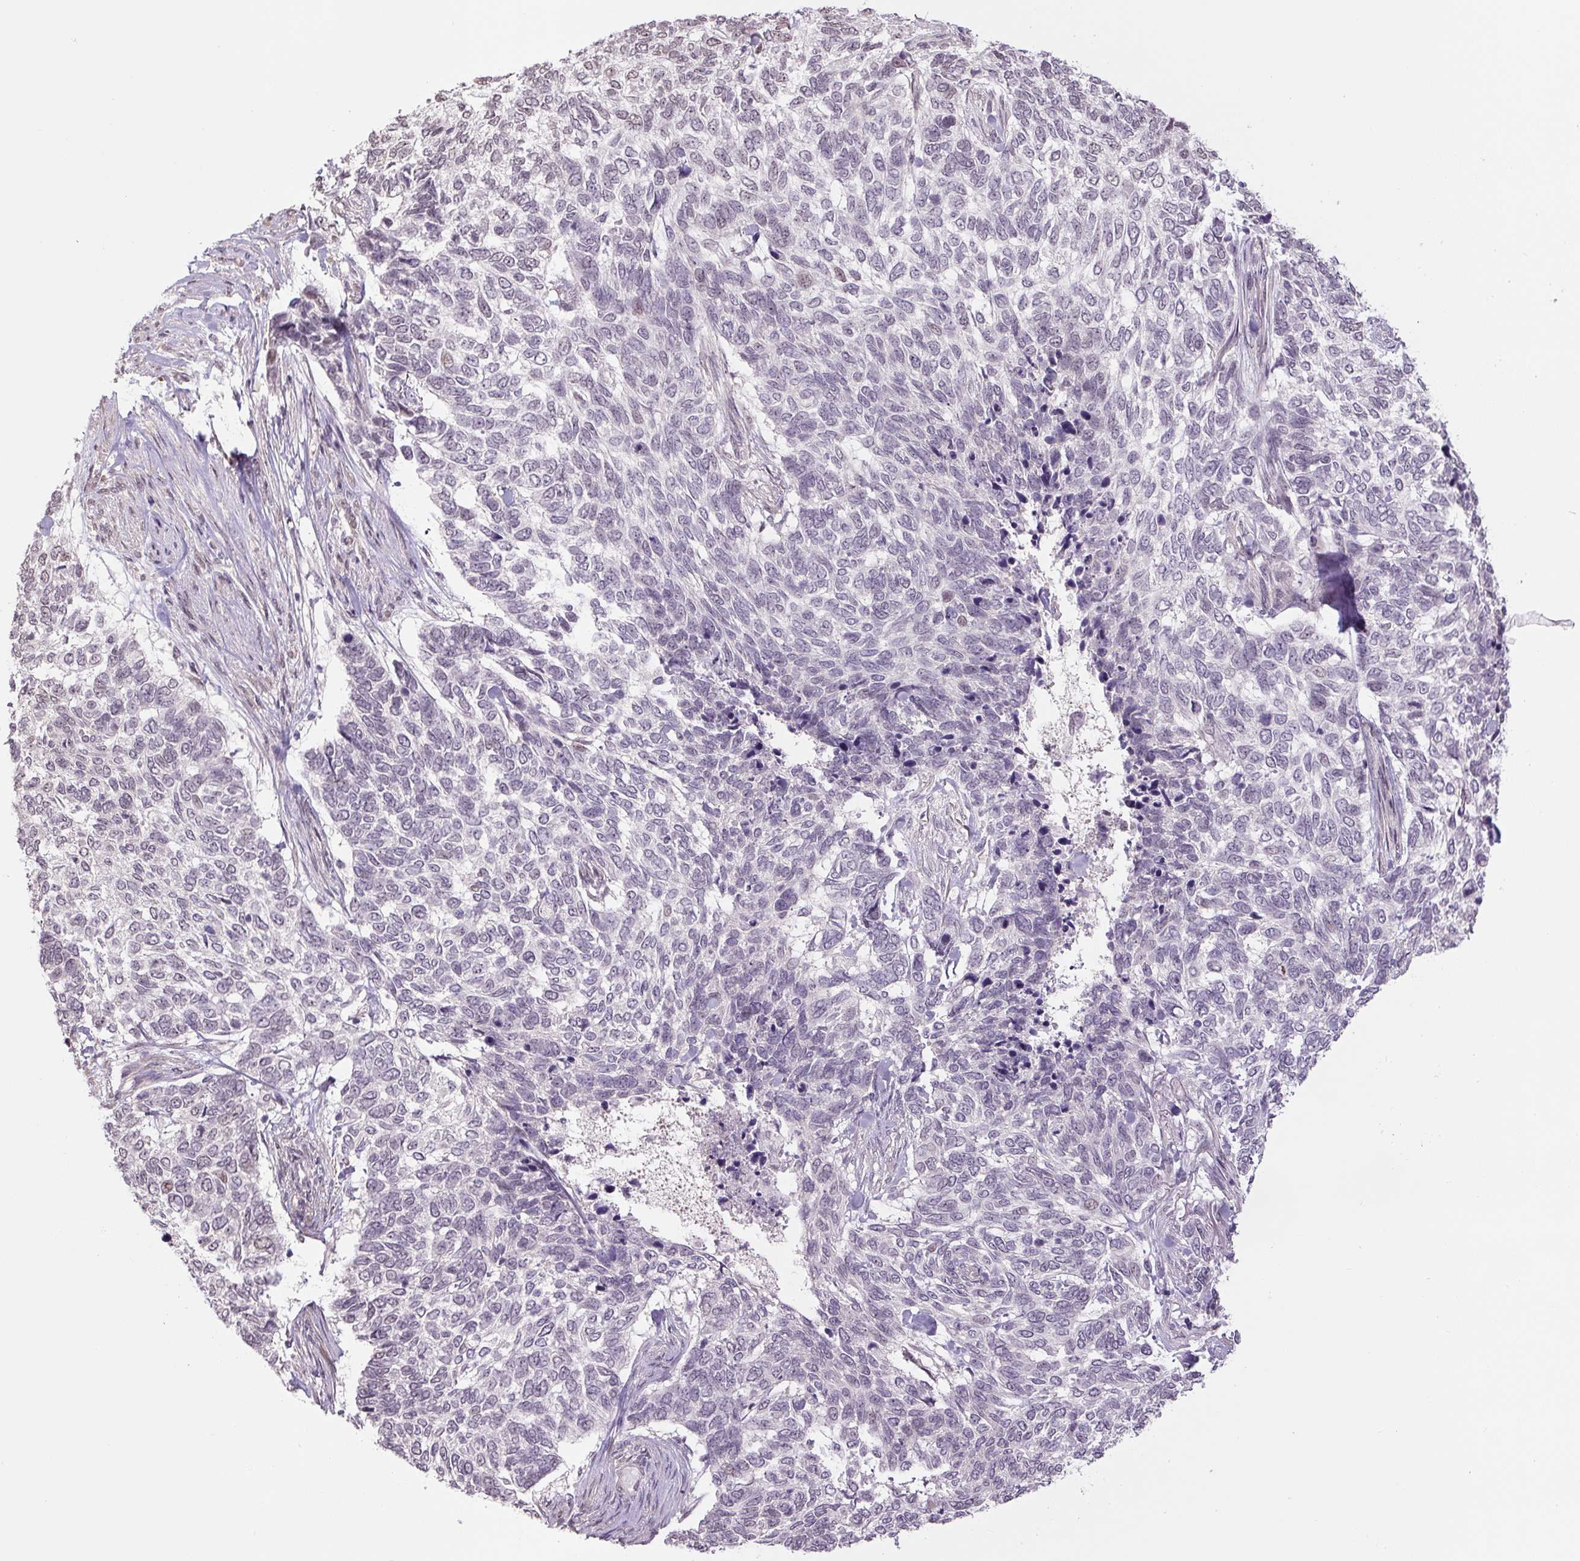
{"staining": {"intensity": "weak", "quantity": "<25%", "location": "nuclear"}, "tissue": "skin cancer", "cell_type": "Tumor cells", "image_type": "cancer", "snomed": [{"axis": "morphology", "description": "Basal cell carcinoma"}, {"axis": "topography", "description": "Skin"}], "caption": "An IHC micrograph of skin cancer (basal cell carcinoma) is shown. There is no staining in tumor cells of skin cancer (basal cell carcinoma).", "gene": "TCFL5", "patient": {"sex": "female", "age": 65}}